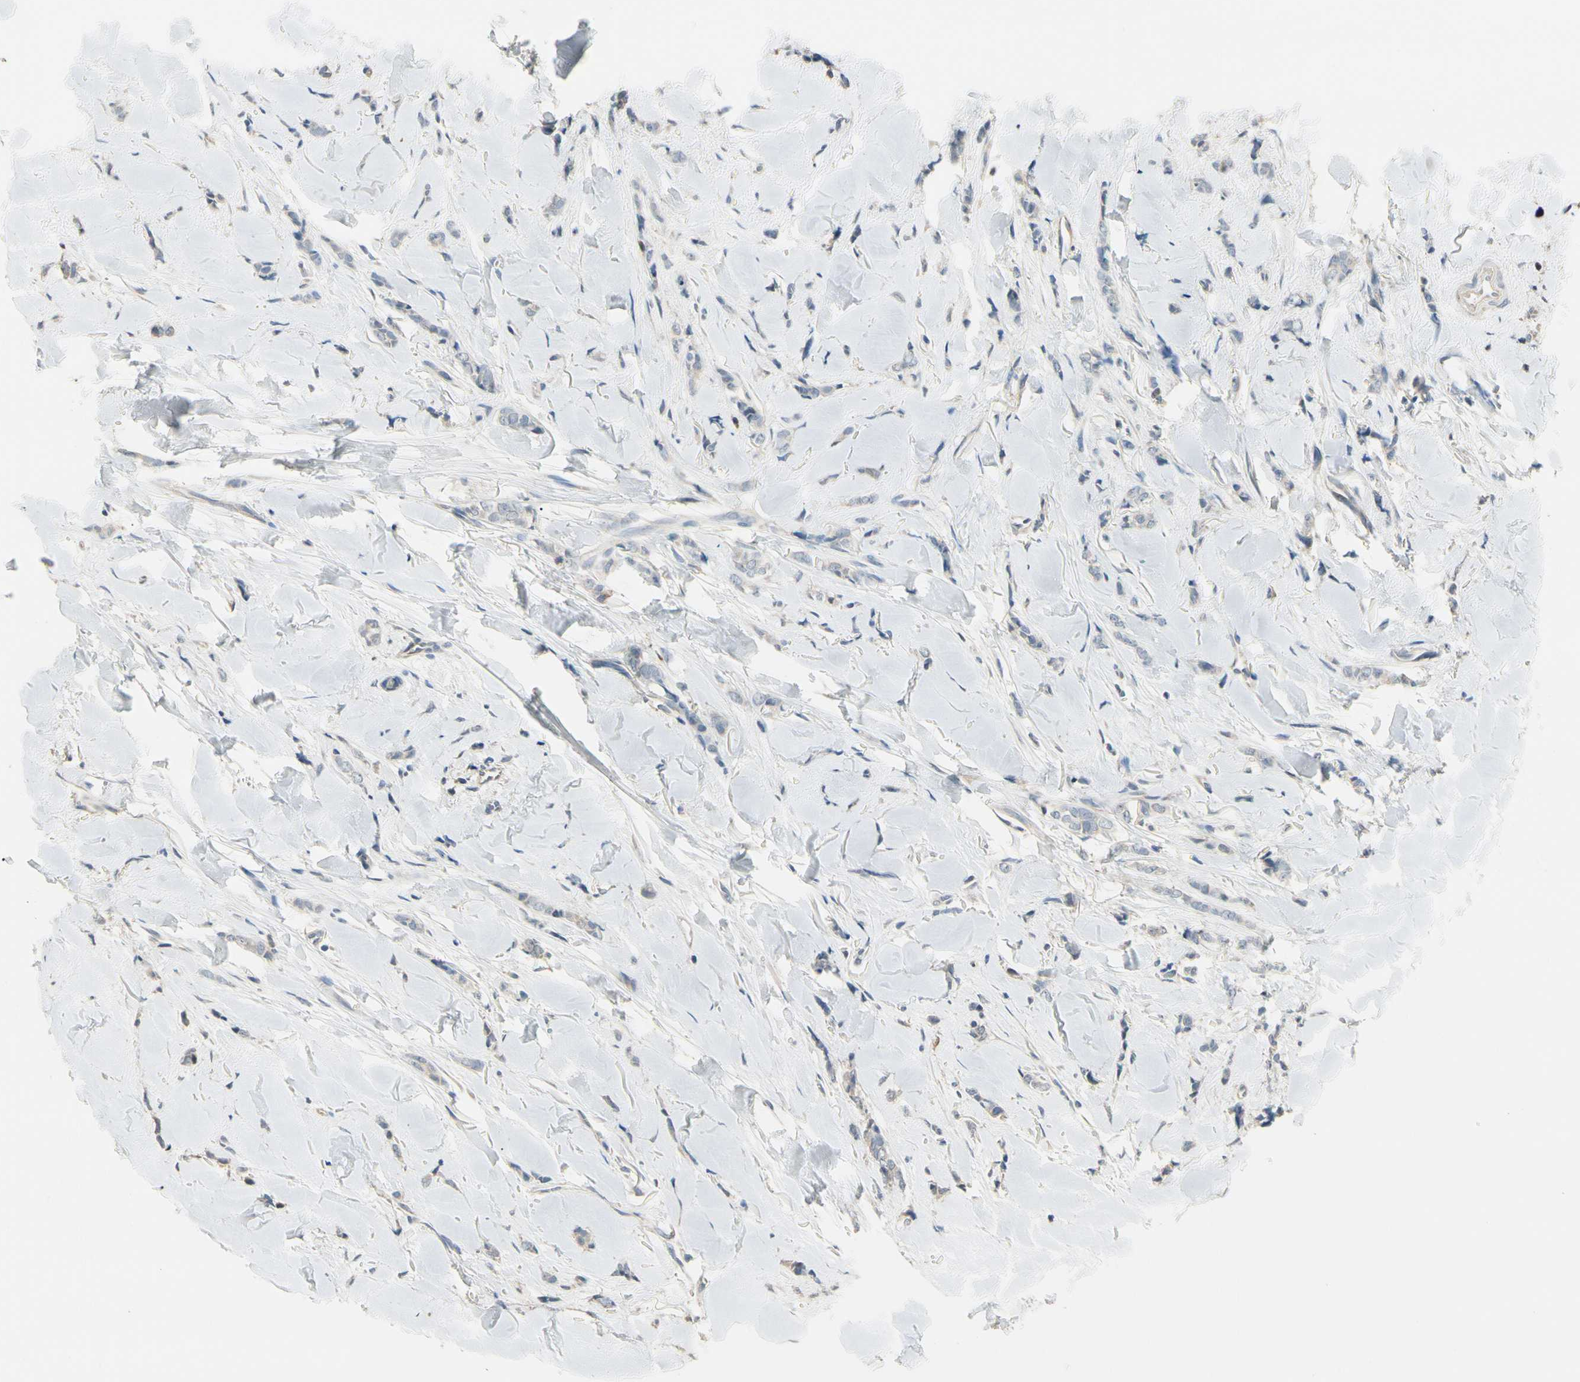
{"staining": {"intensity": "weak", "quantity": "<25%", "location": "cytoplasmic/membranous"}, "tissue": "breast cancer", "cell_type": "Tumor cells", "image_type": "cancer", "snomed": [{"axis": "morphology", "description": "Lobular carcinoma"}, {"axis": "topography", "description": "Skin"}, {"axis": "topography", "description": "Breast"}], "caption": "Histopathology image shows no significant protein staining in tumor cells of breast lobular carcinoma.", "gene": "GNE", "patient": {"sex": "female", "age": 46}}